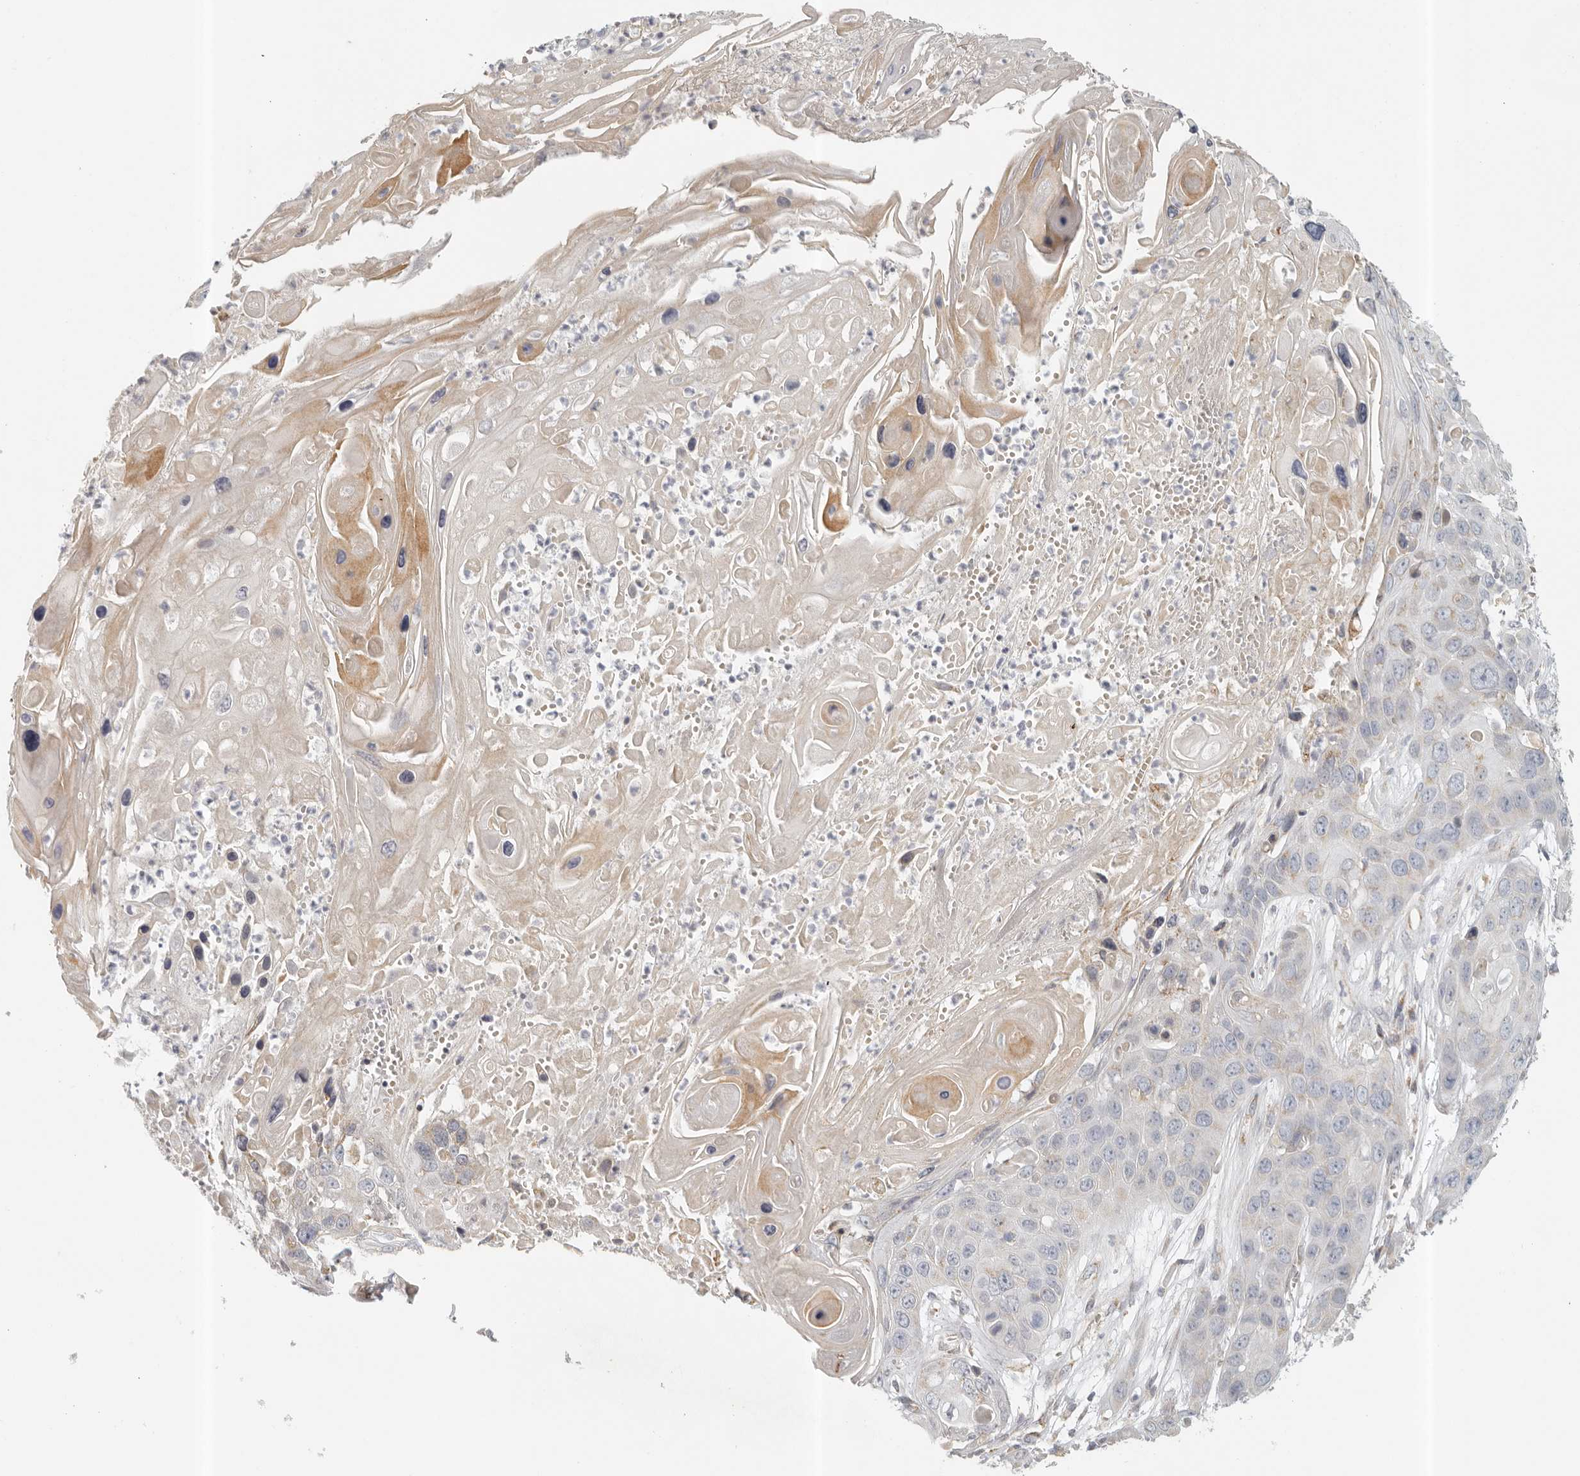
{"staining": {"intensity": "moderate", "quantity": "<25%", "location": "cytoplasmic/membranous"}, "tissue": "skin cancer", "cell_type": "Tumor cells", "image_type": "cancer", "snomed": [{"axis": "morphology", "description": "Squamous cell carcinoma, NOS"}, {"axis": "topography", "description": "Skin"}], "caption": "This is an image of IHC staining of skin cancer (squamous cell carcinoma), which shows moderate expression in the cytoplasmic/membranous of tumor cells.", "gene": "KDF1", "patient": {"sex": "male", "age": 55}}